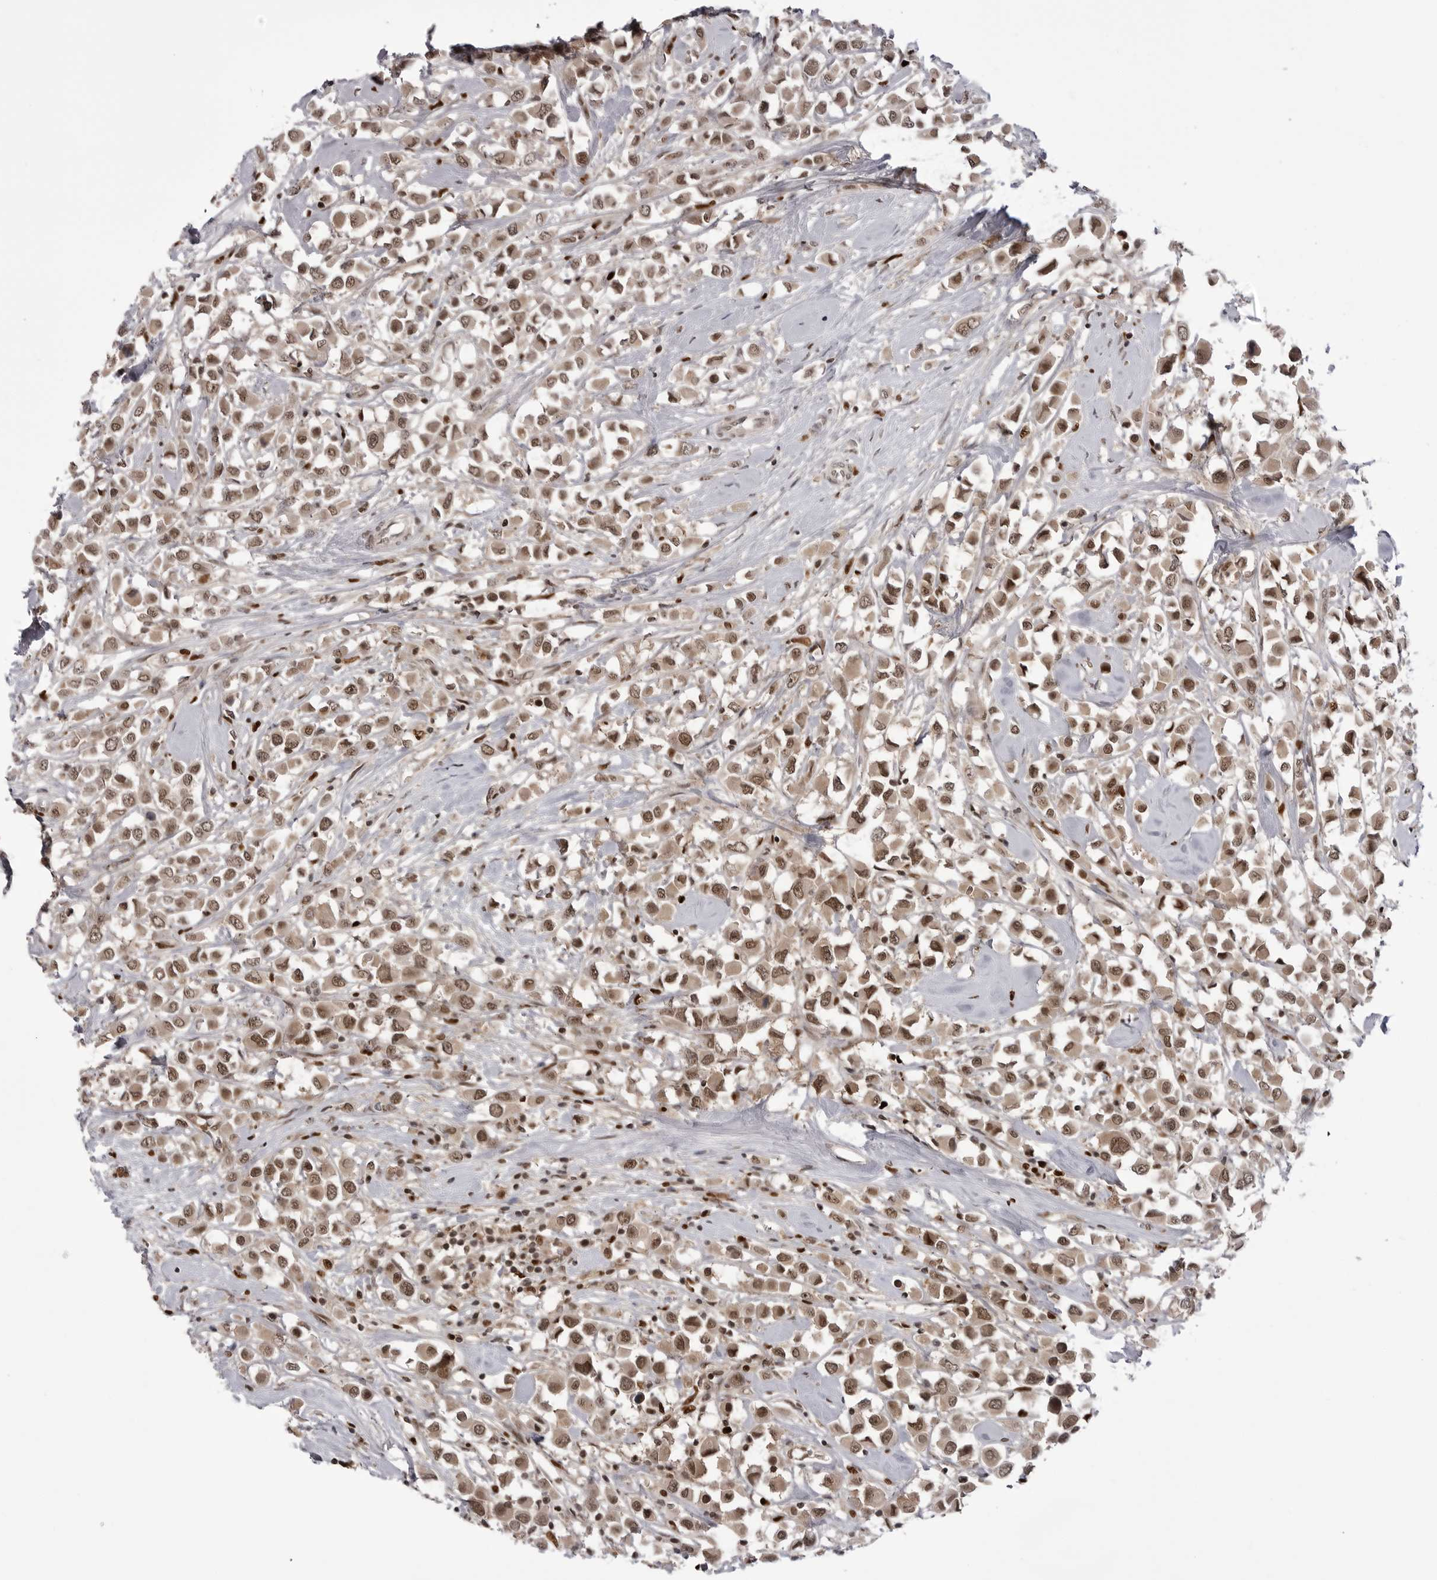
{"staining": {"intensity": "moderate", "quantity": ">75%", "location": "cytoplasmic/membranous,nuclear"}, "tissue": "breast cancer", "cell_type": "Tumor cells", "image_type": "cancer", "snomed": [{"axis": "morphology", "description": "Duct carcinoma"}, {"axis": "topography", "description": "Breast"}], "caption": "Tumor cells display medium levels of moderate cytoplasmic/membranous and nuclear expression in approximately >75% of cells in breast cancer.", "gene": "PTK2B", "patient": {"sex": "female", "age": 61}}